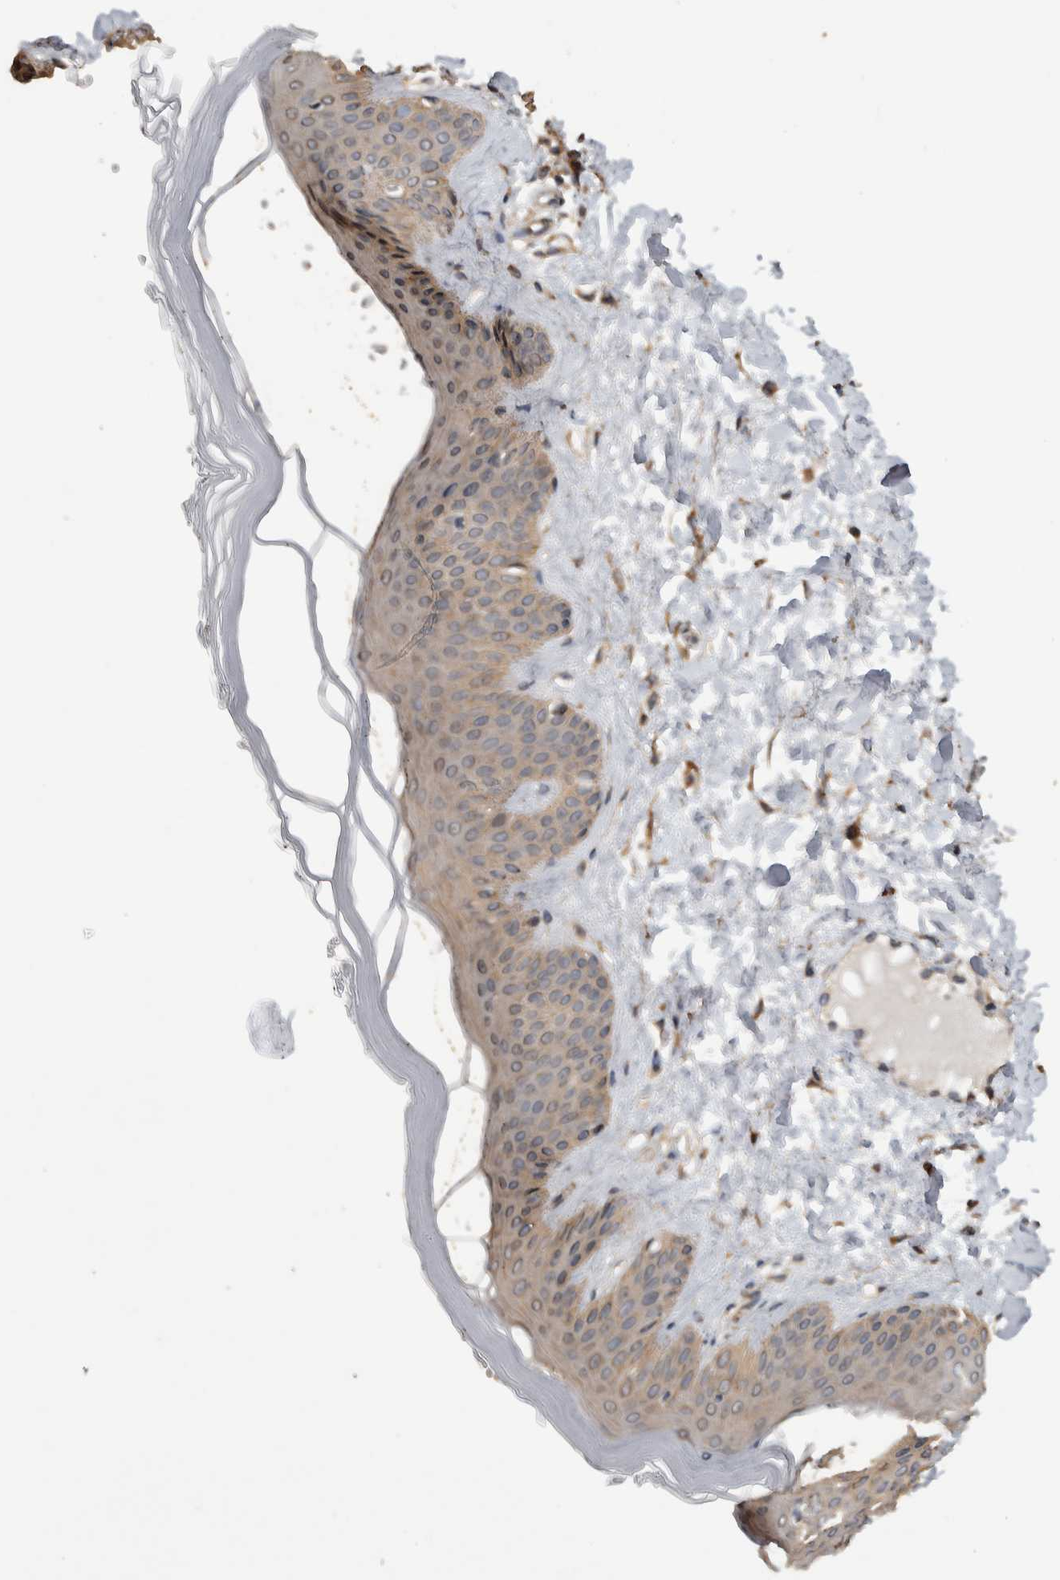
{"staining": {"intensity": "moderate", "quantity": ">75%", "location": "cytoplasmic/membranous"}, "tissue": "skin", "cell_type": "Fibroblasts", "image_type": "normal", "snomed": [{"axis": "morphology", "description": "Normal tissue, NOS"}, {"axis": "morphology", "description": "Malignant melanoma, Metastatic site"}, {"axis": "topography", "description": "Skin"}], "caption": "Immunohistochemical staining of unremarkable skin shows >75% levels of moderate cytoplasmic/membranous protein staining in about >75% of fibroblasts. The protein of interest is shown in brown color, while the nuclei are stained blue.", "gene": "DVL2", "patient": {"sex": "male", "age": 41}}